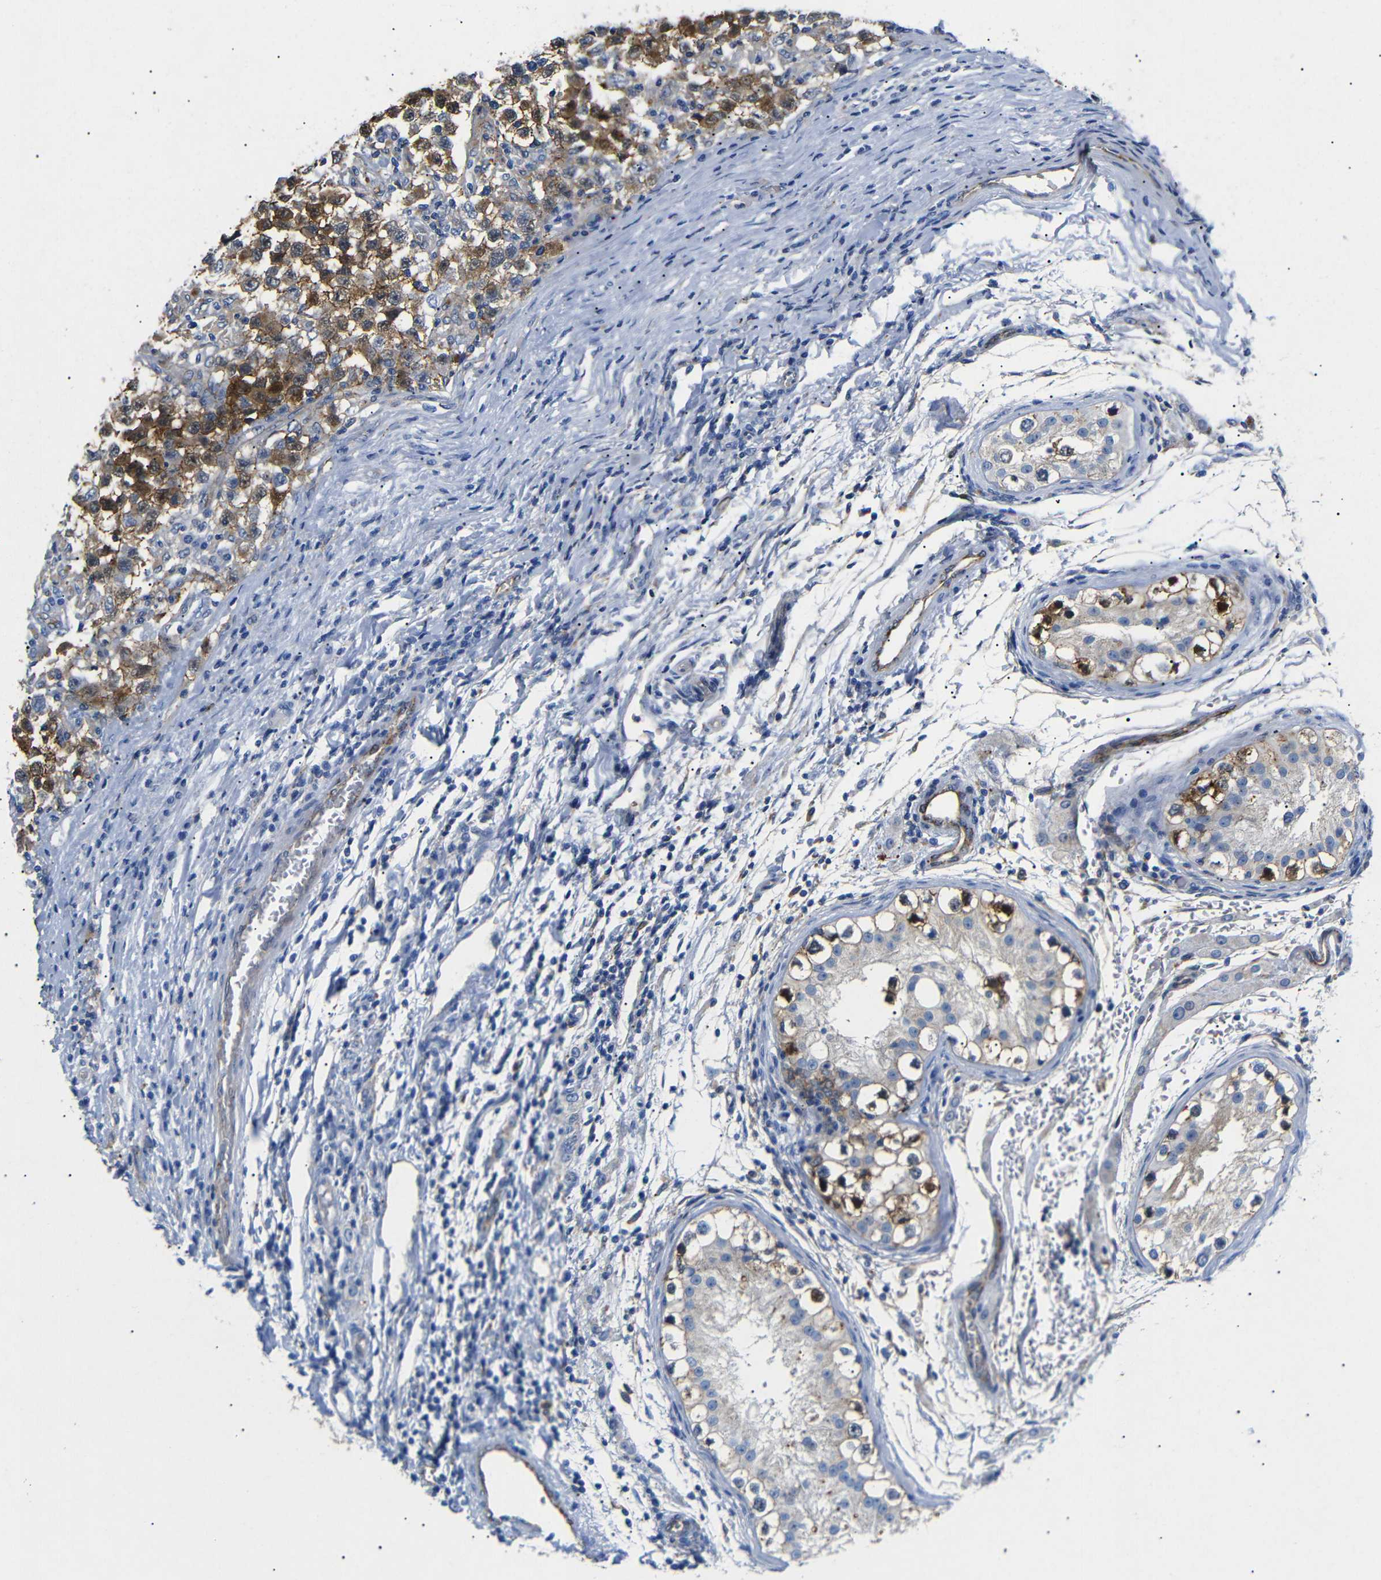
{"staining": {"intensity": "strong", "quantity": ">75%", "location": "cytoplasmic/membranous"}, "tissue": "testis cancer", "cell_type": "Tumor cells", "image_type": "cancer", "snomed": [{"axis": "morphology", "description": "Carcinoma, Embryonal, NOS"}, {"axis": "topography", "description": "Testis"}], "caption": "An immunohistochemistry histopathology image of tumor tissue is shown. Protein staining in brown shows strong cytoplasmic/membranous positivity in testis cancer within tumor cells. The protein of interest is shown in brown color, while the nuclei are stained blue.", "gene": "SDCBP", "patient": {"sex": "male", "age": 21}}